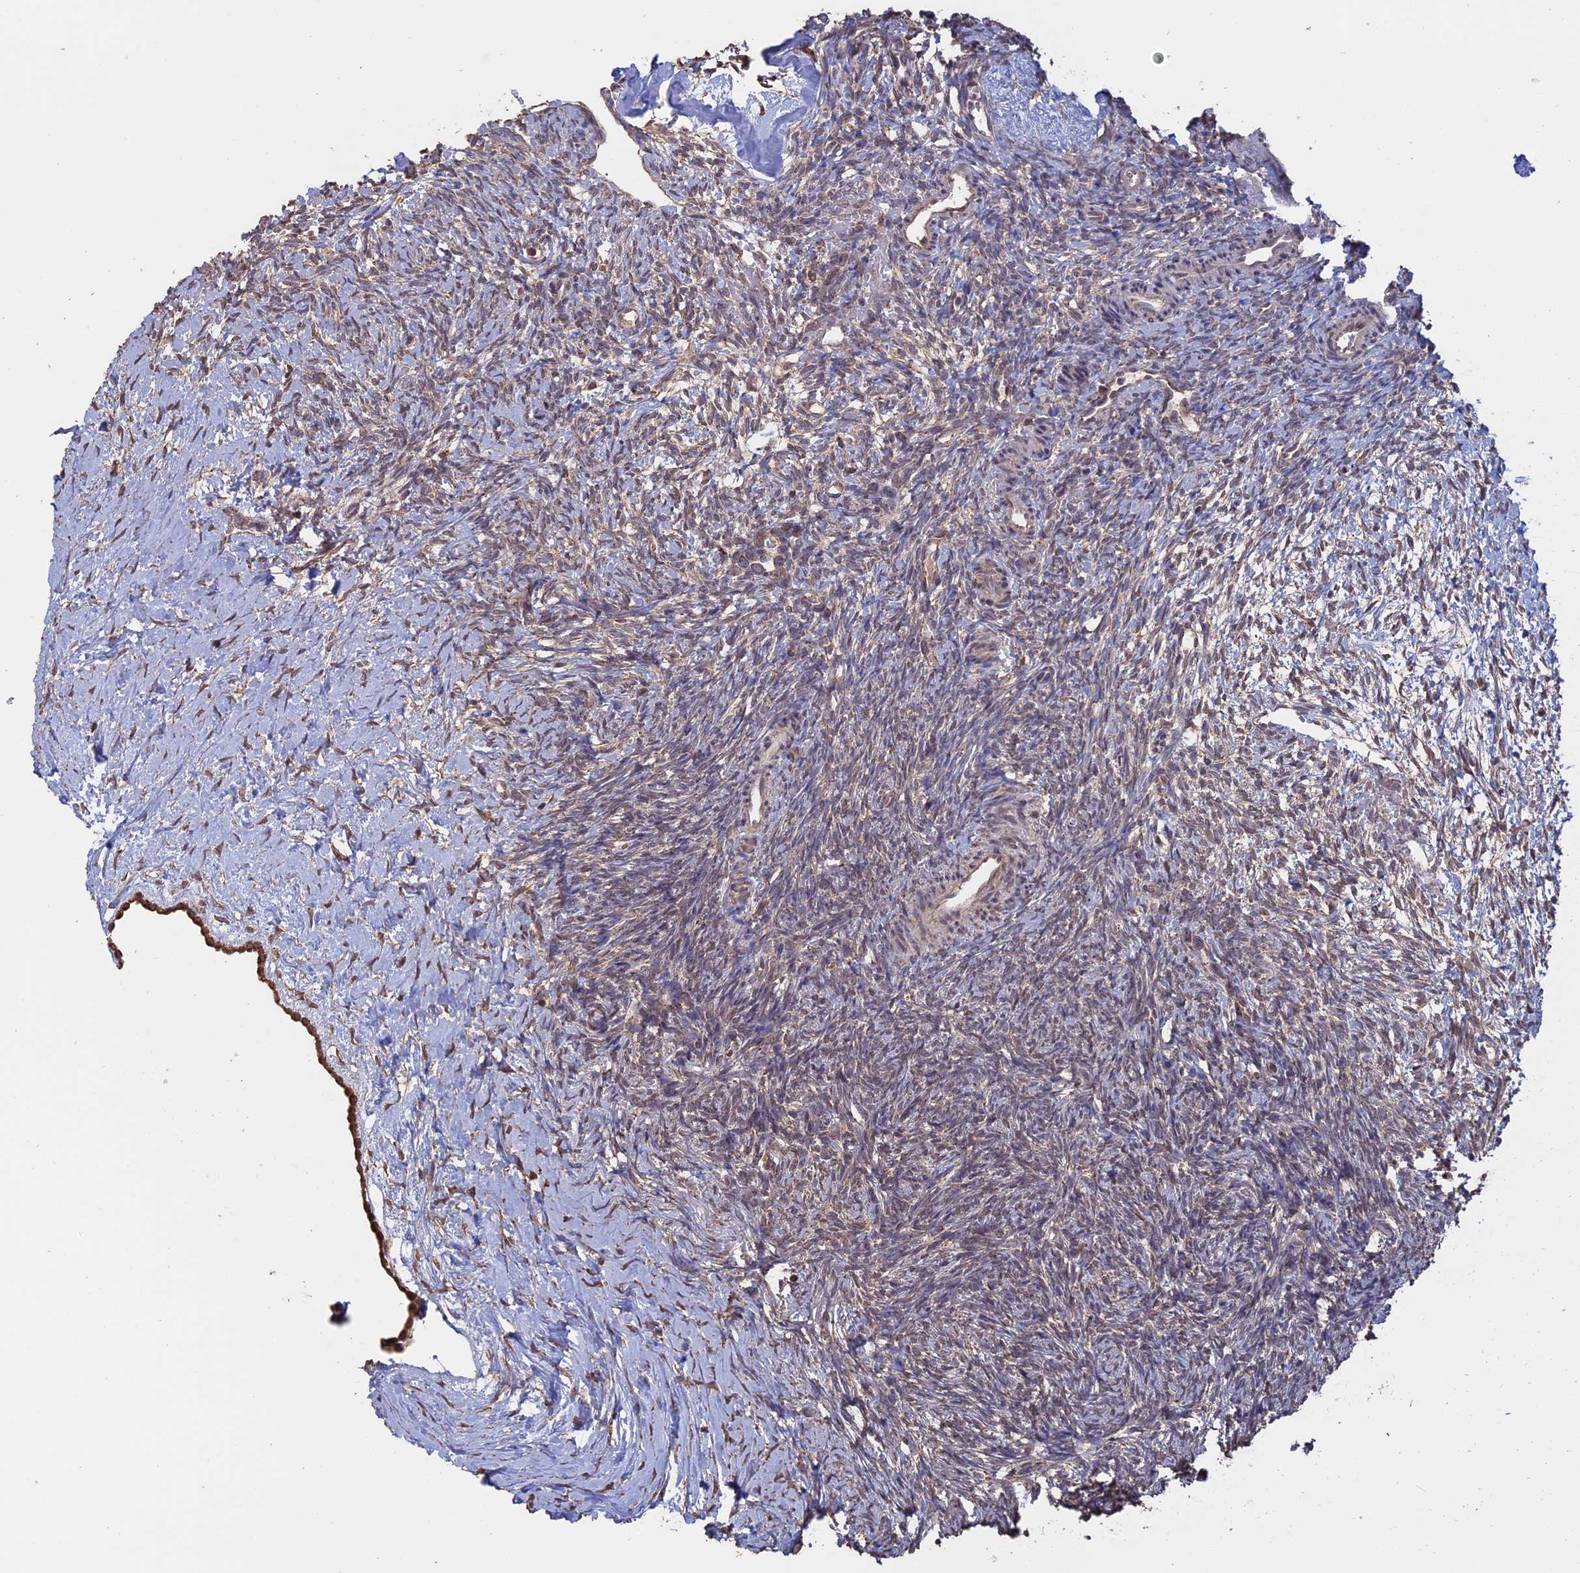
{"staining": {"intensity": "weak", "quantity": ">75%", "location": "cytoplasmic/membranous"}, "tissue": "ovary", "cell_type": "Ovarian stroma cells", "image_type": "normal", "snomed": [{"axis": "morphology", "description": "Normal tissue, NOS"}, {"axis": "topography", "description": "Ovary"}], "caption": "IHC (DAB (3,3'-diaminobenzidine)) staining of normal ovary displays weak cytoplasmic/membranous protein expression in approximately >75% of ovarian stroma cells.", "gene": "FAM210B", "patient": {"sex": "female", "age": 39}}